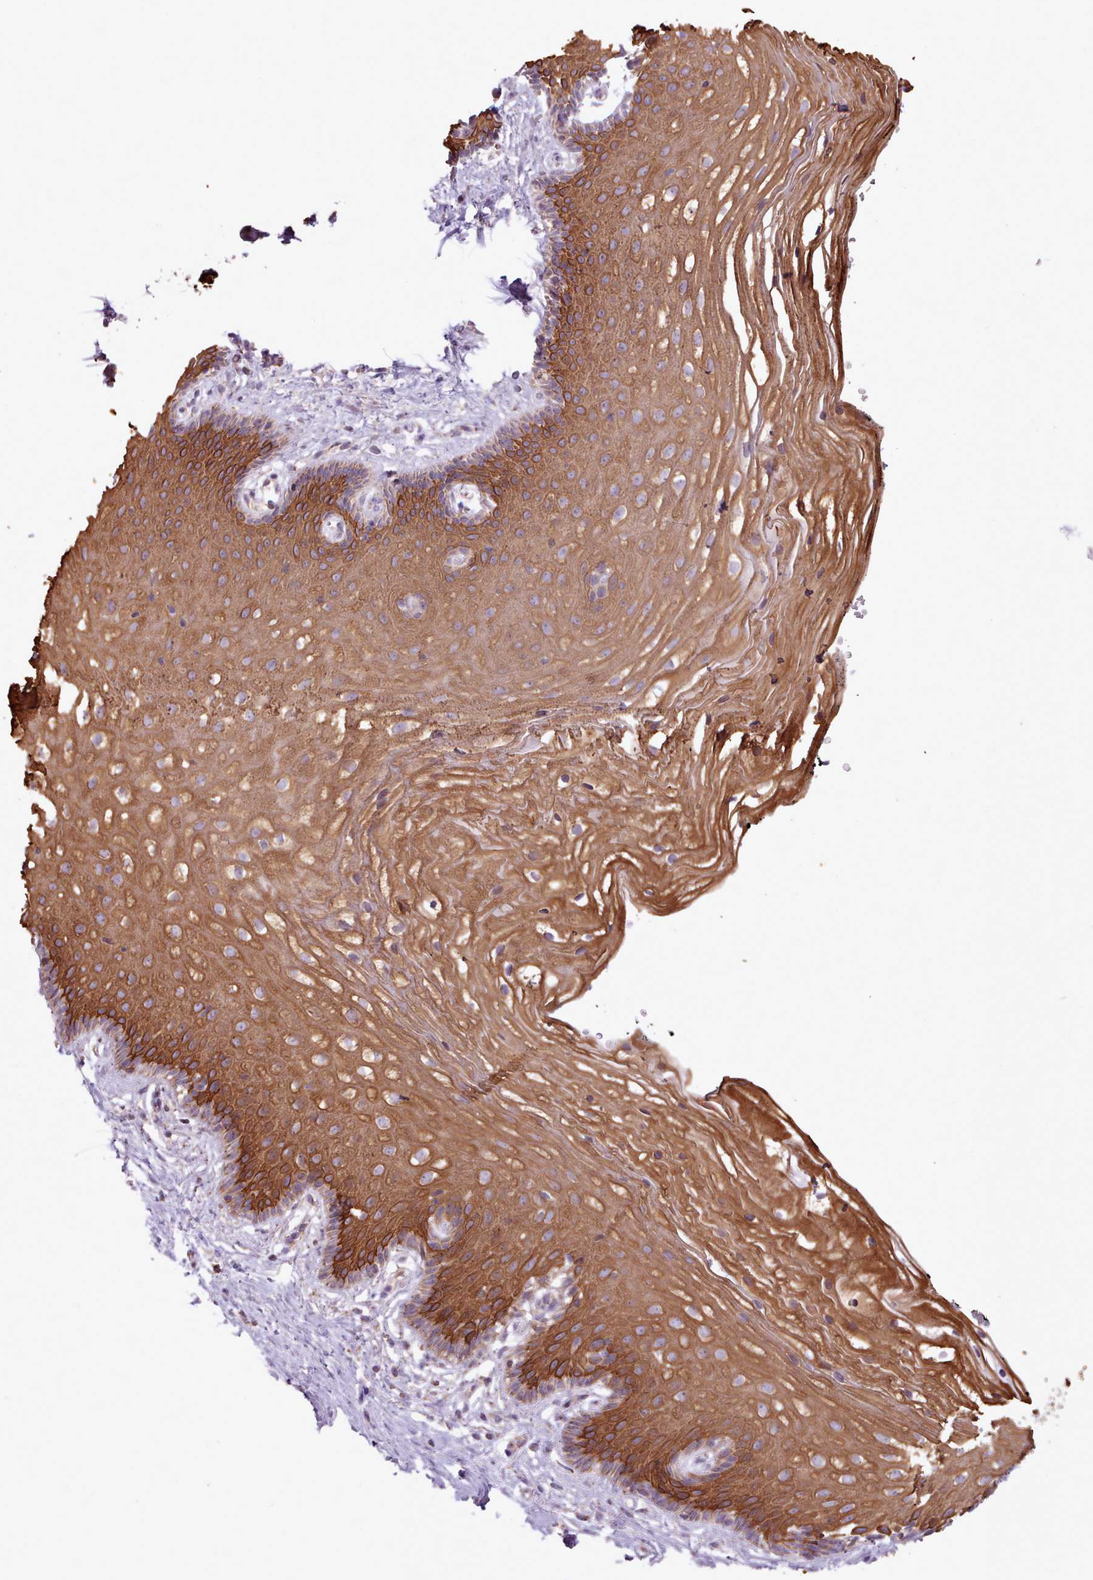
{"staining": {"intensity": "strong", "quantity": "25%-75%", "location": "cytoplasmic/membranous"}, "tissue": "vagina", "cell_type": "Squamous epithelial cells", "image_type": "normal", "snomed": [{"axis": "morphology", "description": "Normal tissue, NOS"}, {"axis": "topography", "description": "Vagina"}], "caption": "An immunohistochemistry (IHC) histopathology image of normal tissue is shown. Protein staining in brown labels strong cytoplasmic/membranous positivity in vagina within squamous epithelial cells. The protein is shown in brown color, while the nuclei are stained blue.", "gene": "LIN7C", "patient": {"sex": "female", "age": 47}}